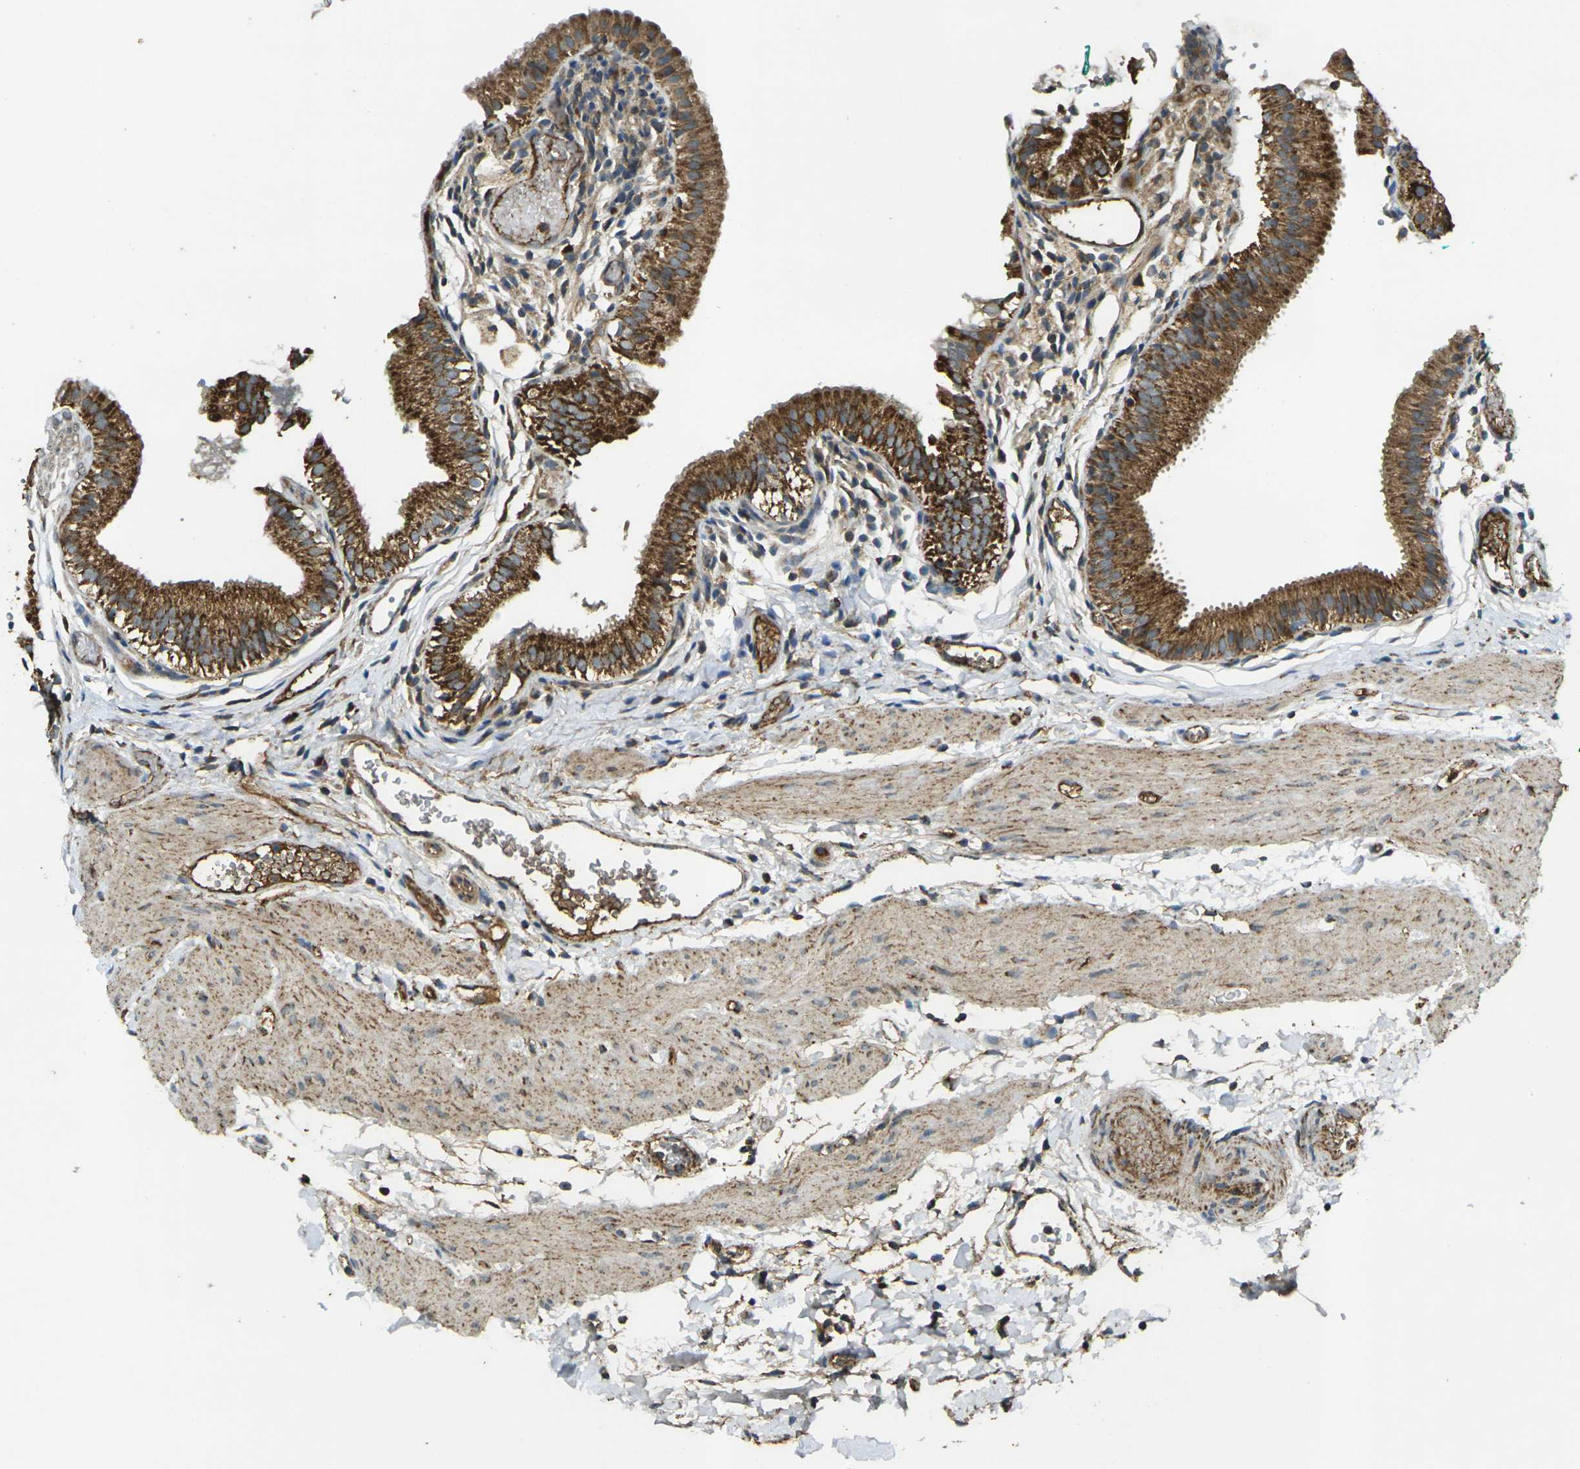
{"staining": {"intensity": "strong", "quantity": ">75%", "location": "cytoplasmic/membranous"}, "tissue": "gallbladder", "cell_type": "Glandular cells", "image_type": "normal", "snomed": [{"axis": "morphology", "description": "Normal tissue, NOS"}, {"axis": "topography", "description": "Gallbladder"}], "caption": "Glandular cells show high levels of strong cytoplasmic/membranous positivity in approximately >75% of cells in benign gallbladder. (brown staining indicates protein expression, while blue staining denotes nuclei).", "gene": "IGF1R", "patient": {"sex": "female", "age": 26}}